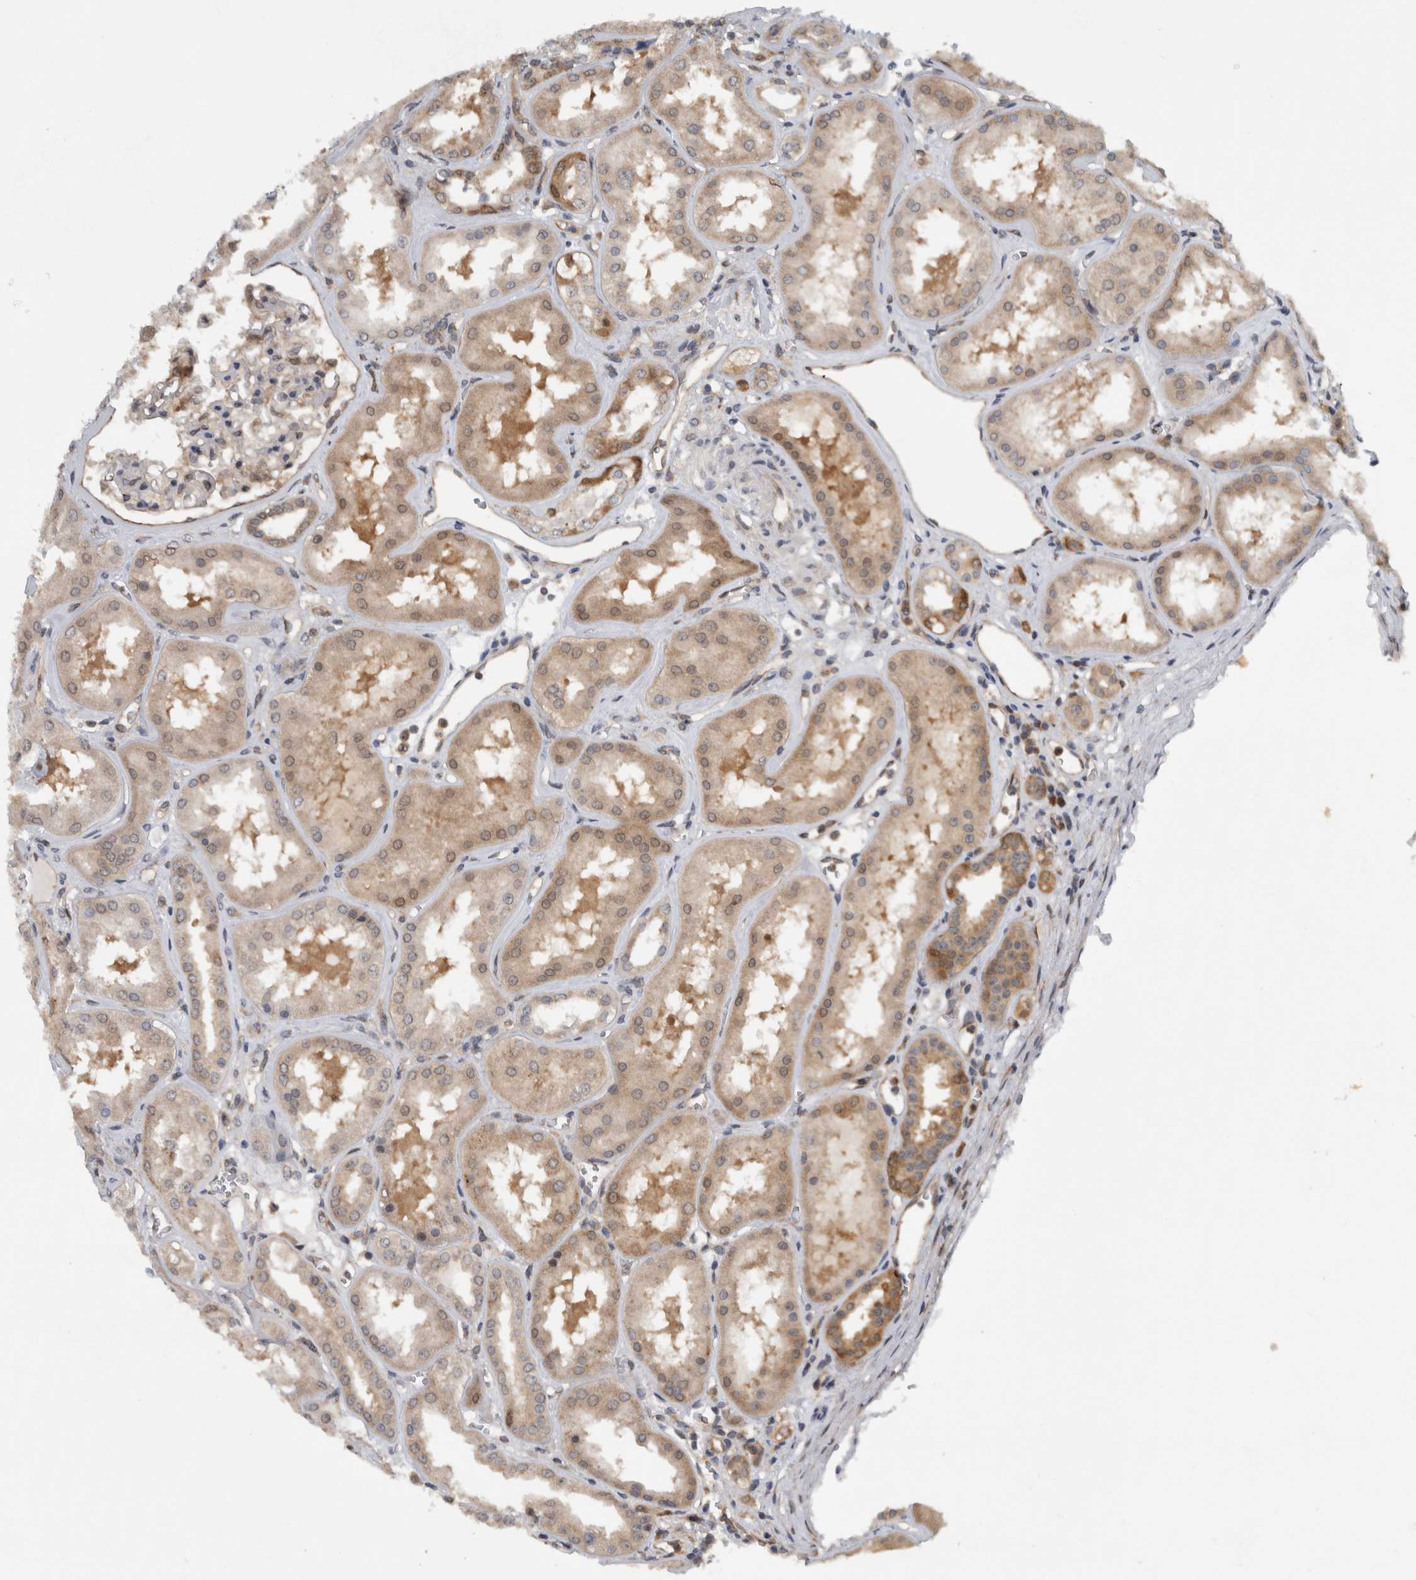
{"staining": {"intensity": "moderate", "quantity": "<25%", "location": "cytoplasmic/membranous"}, "tissue": "kidney", "cell_type": "Cells in glomeruli", "image_type": "normal", "snomed": [{"axis": "morphology", "description": "Normal tissue, NOS"}, {"axis": "topography", "description": "Kidney"}], "caption": "The histopathology image shows staining of benign kidney, revealing moderate cytoplasmic/membranous protein staining (brown color) within cells in glomeruli.", "gene": "CCDC43", "patient": {"sex": "female", "age": 56}}